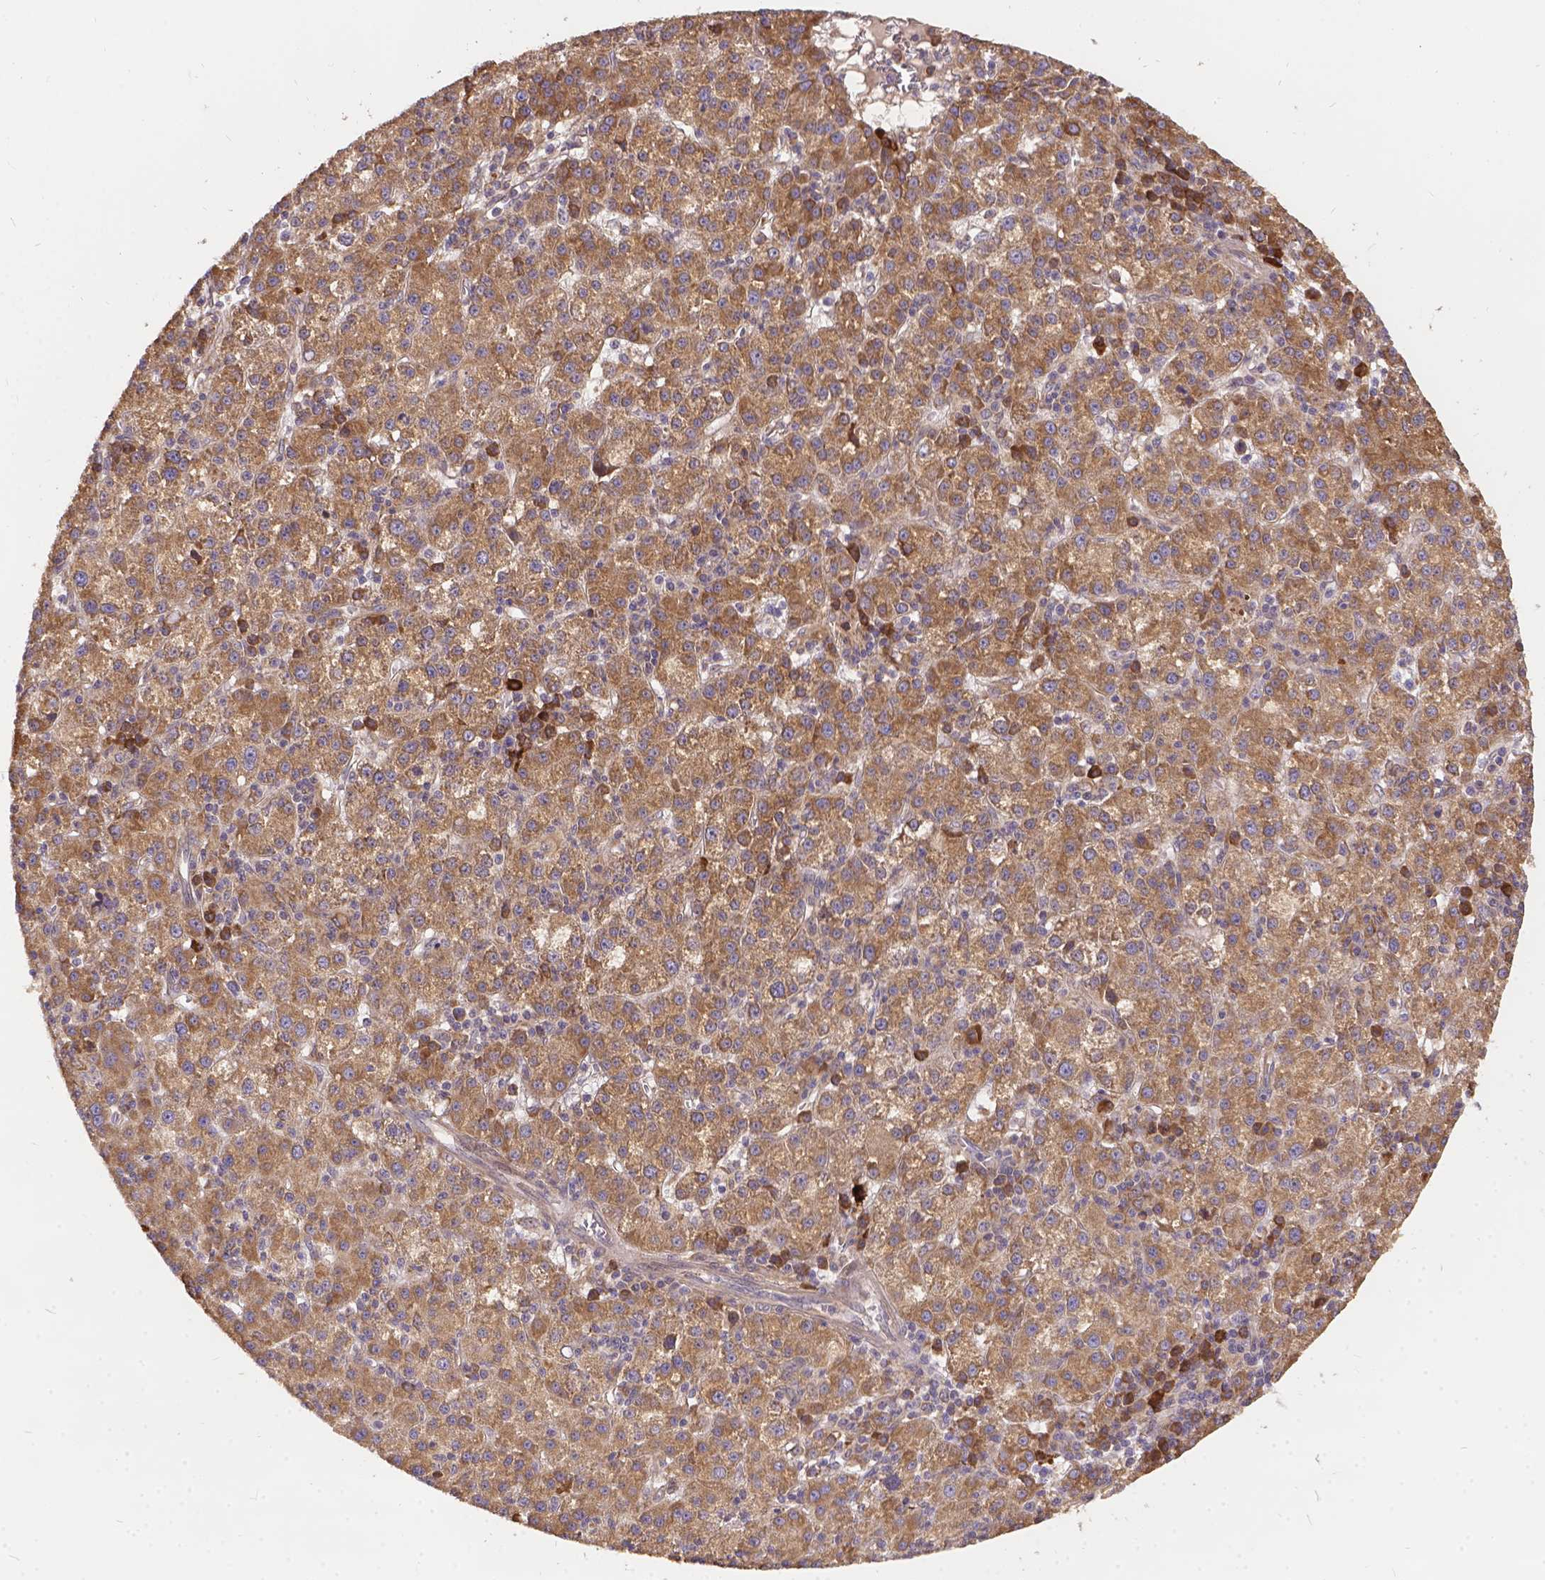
{"staining": {"intensity": "weak", "quantity": ">75%", "location": "cytoplasmic/membranous"}, "tissue": "liver cancer", "cell_type": "Tumor cells", "image_type": "cancer", "snomed": [{"axis": "morphology", "description": "Carcinoma, Hepatocellular, NOS"}, {"axis": "topography", "description": "Liver"}], "caption": "The immunohistochemical stain labels weak cytoplasmic/membranous staining in tumor cells of hepatocellular carcinoma (liver) tissue.", "gene": "DENND6A", "patient": {"sex": "female", "age": 60}}